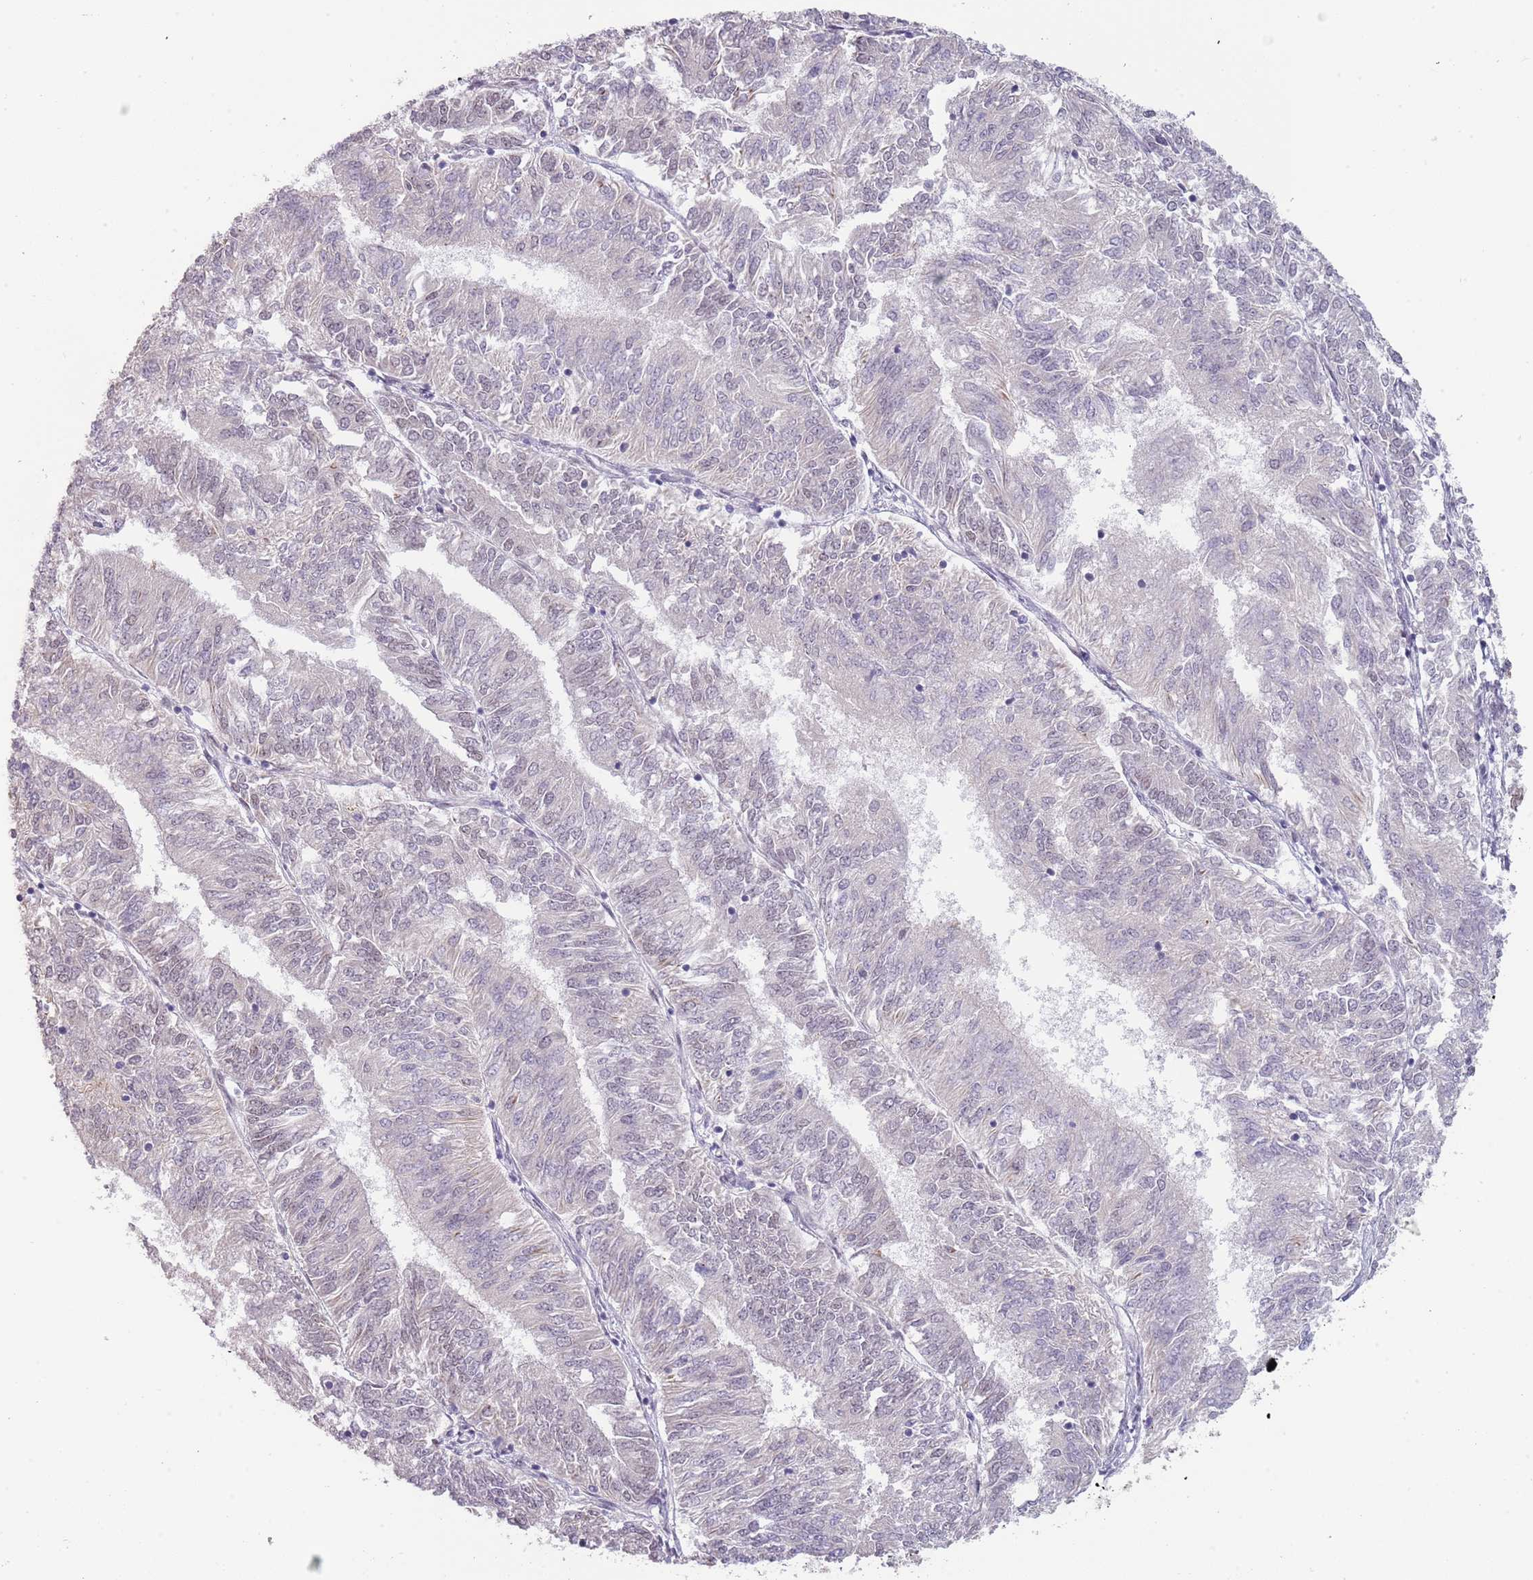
{"staining": {"intensity": "negative", "quantity": "none", "location": "none"}, "tissue": "endometrial cancer", "cell_type": "Tumor cells", "image_type": "cancer", "snomed": [{"axis": "morphology", "description": "Adenocarcinoma, NOS"}, {"axis": "topography", "description": "Endometrium"}], "caption": "Endometrial cancer (adenocarcinoma) was stained to show a protein in brown. There is no significant staining in tumor cells.", "gene": "NBPF3", "patient": {"sex": "female", "age": 58}}